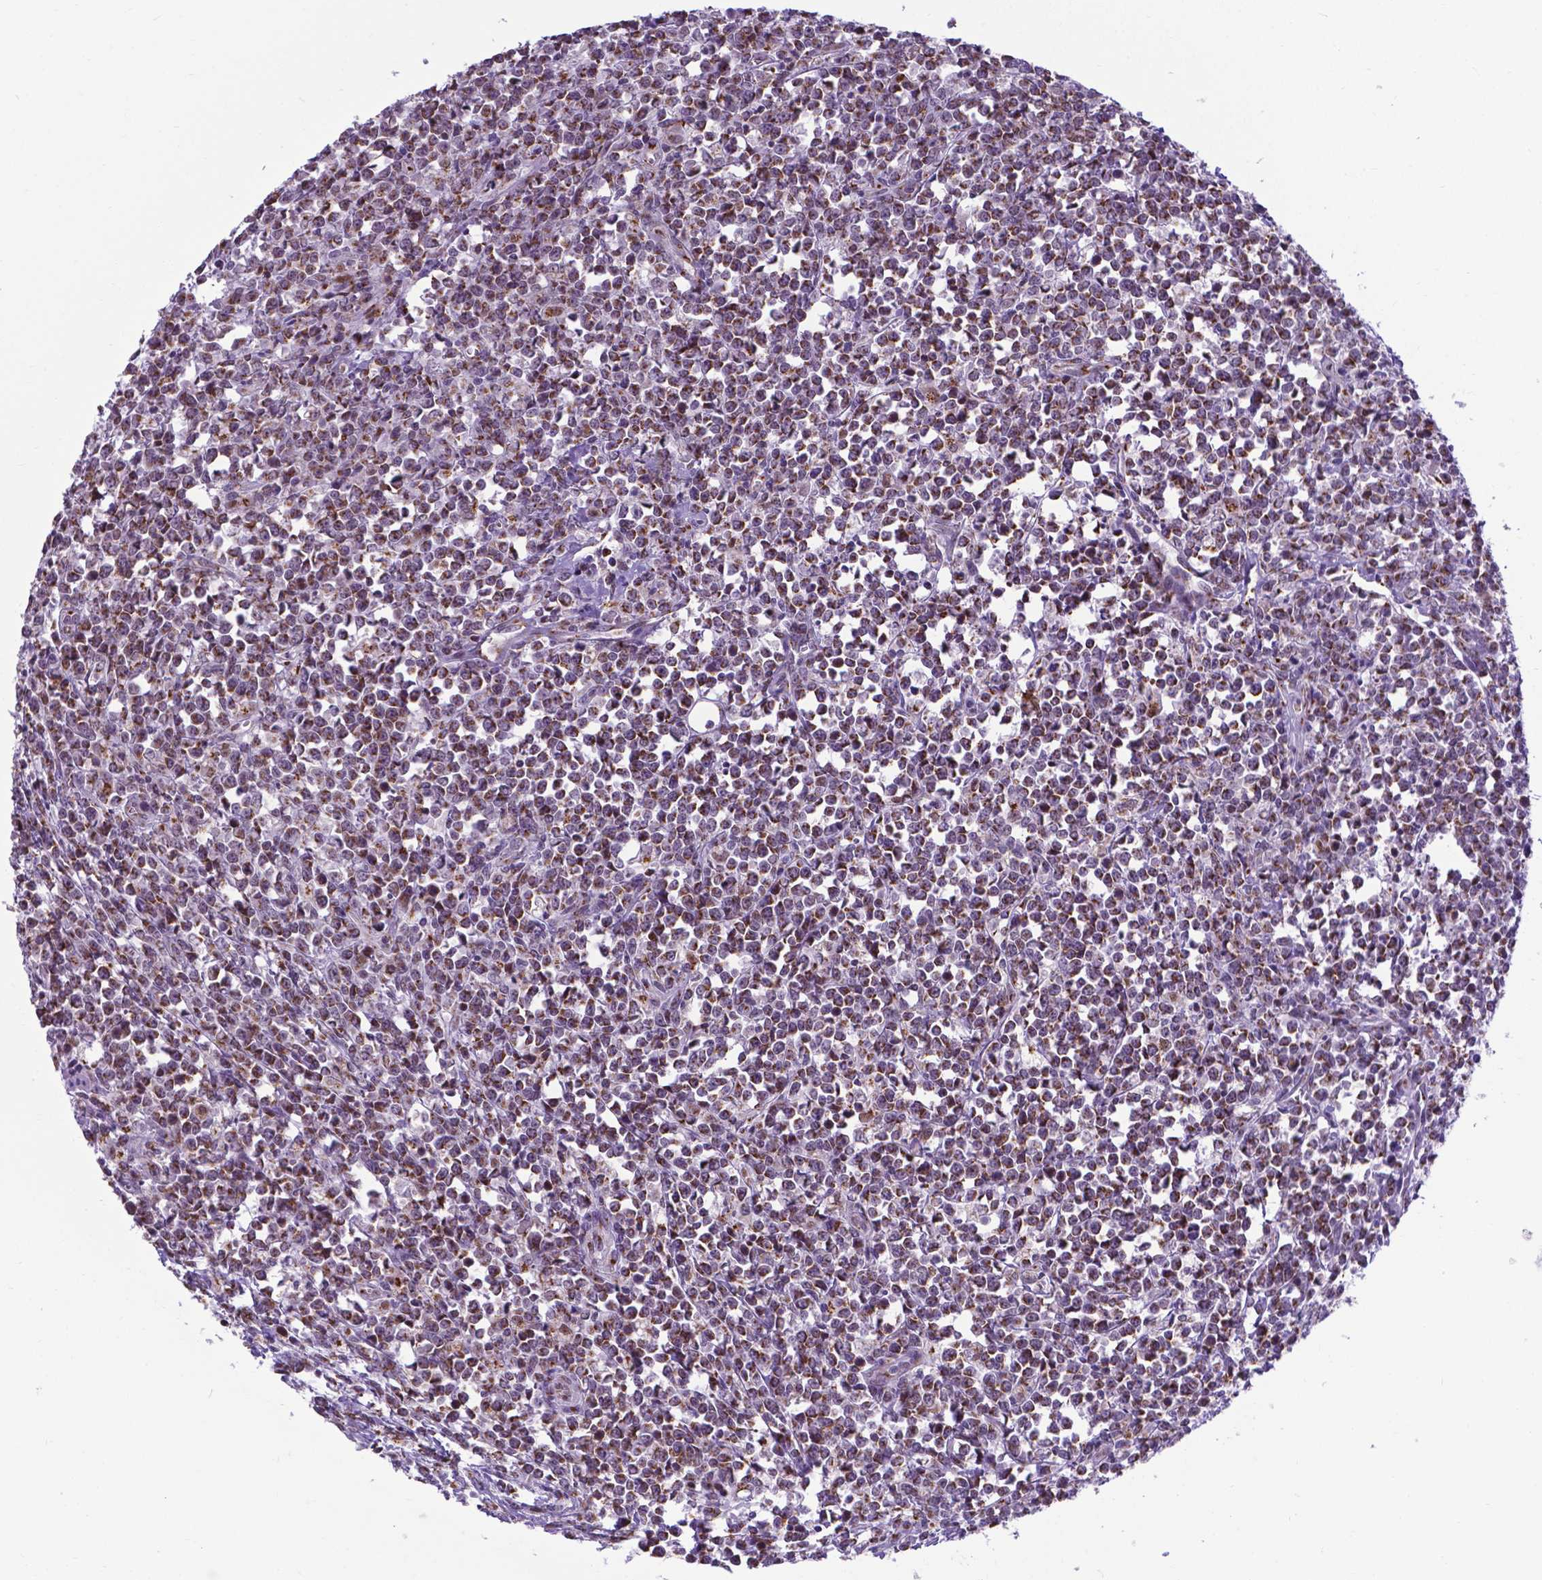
{"staining": {"intensity": "moderate", "quantity": ">75%", "location": "cytoplasmic/membranous"}, "tissue": "lymphoma", "cell_type": "Tumor cells", "image_type": "cancer", "snomed": [{"axis": "morphology", "description": "Malignant lymphoma, non-Hodgkin's type, High grade"}, {"axis": "topography", "description": "Small intestine"}], "caption": "Protein staining of malignant lymphoma, non-Hodgkin's type (high-grade) tissue shows moderate cytoplasmic/membranous staining in about >75% of tumor cells.", "gene": "MRPL10", "patient": {"sex": "female", "age": 56}}